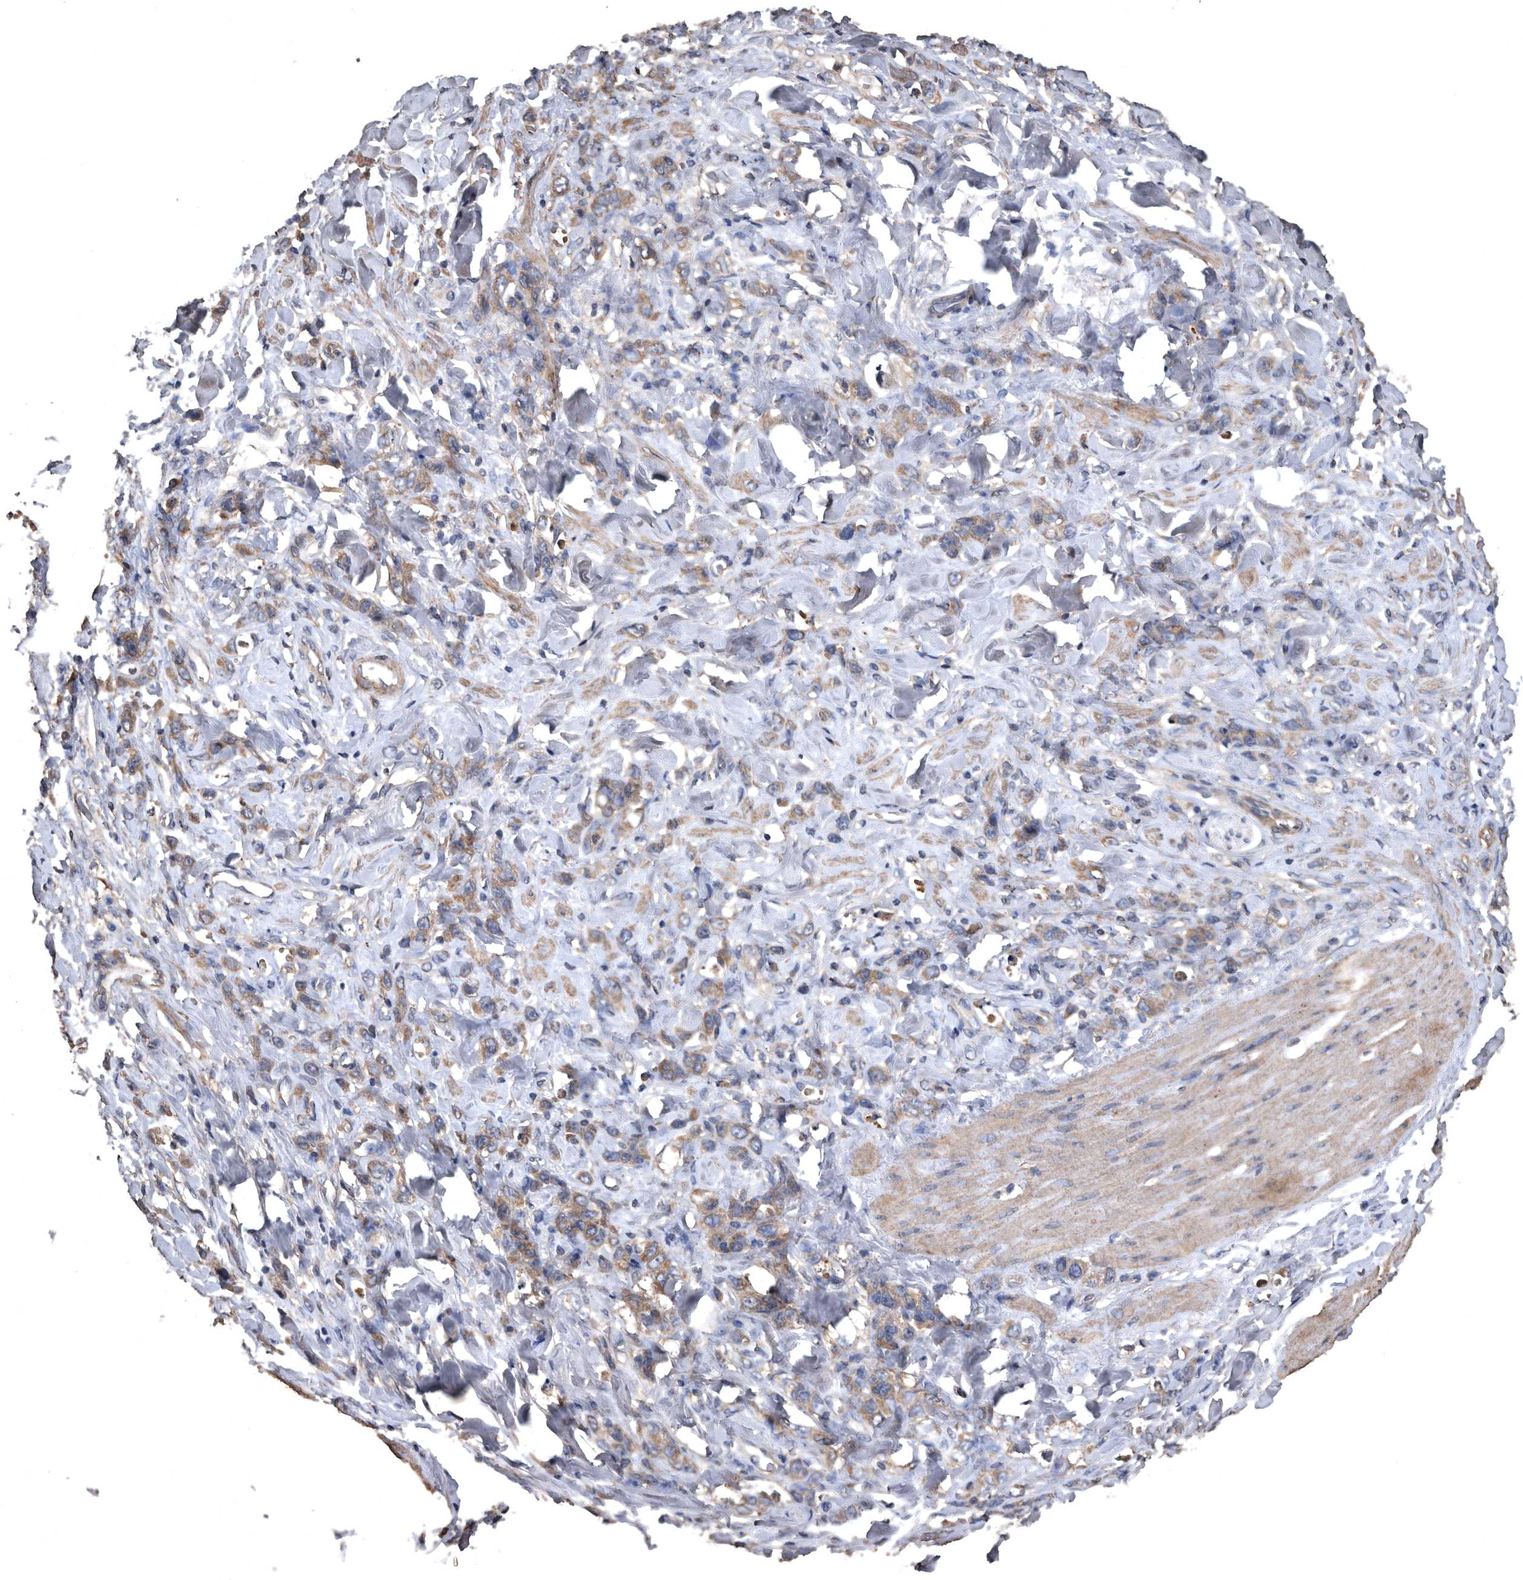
{"staining": {"intensity": "moderate", "quantity": "25%-75%", "location": "cytoplasmic/membranous"}, "tissue": "stomach cancer", "cell_type": "Tumor cells", "image_type": "cancer", "snomed": [{"axis": "morphology", "description": "Normal tissue, NOS"}, {"axis": "morphology", "description": "Adenocarcinoma, NOS"}, {"axis": "topography", "description": "Stomach"}], "caption": "DAB (3,3'-diaminobenzidine) immunohistochemical staining of human stomach cancer (adenocarcinoma) demonstrates moderate cytoplasmic/membranous protein positivity in approximately 25%-75% of tumor cells. (IHC, brightfield microscopy, high magnification).", "gene": "NRBP1", "patient": {"sex": "male", "age": 82}}